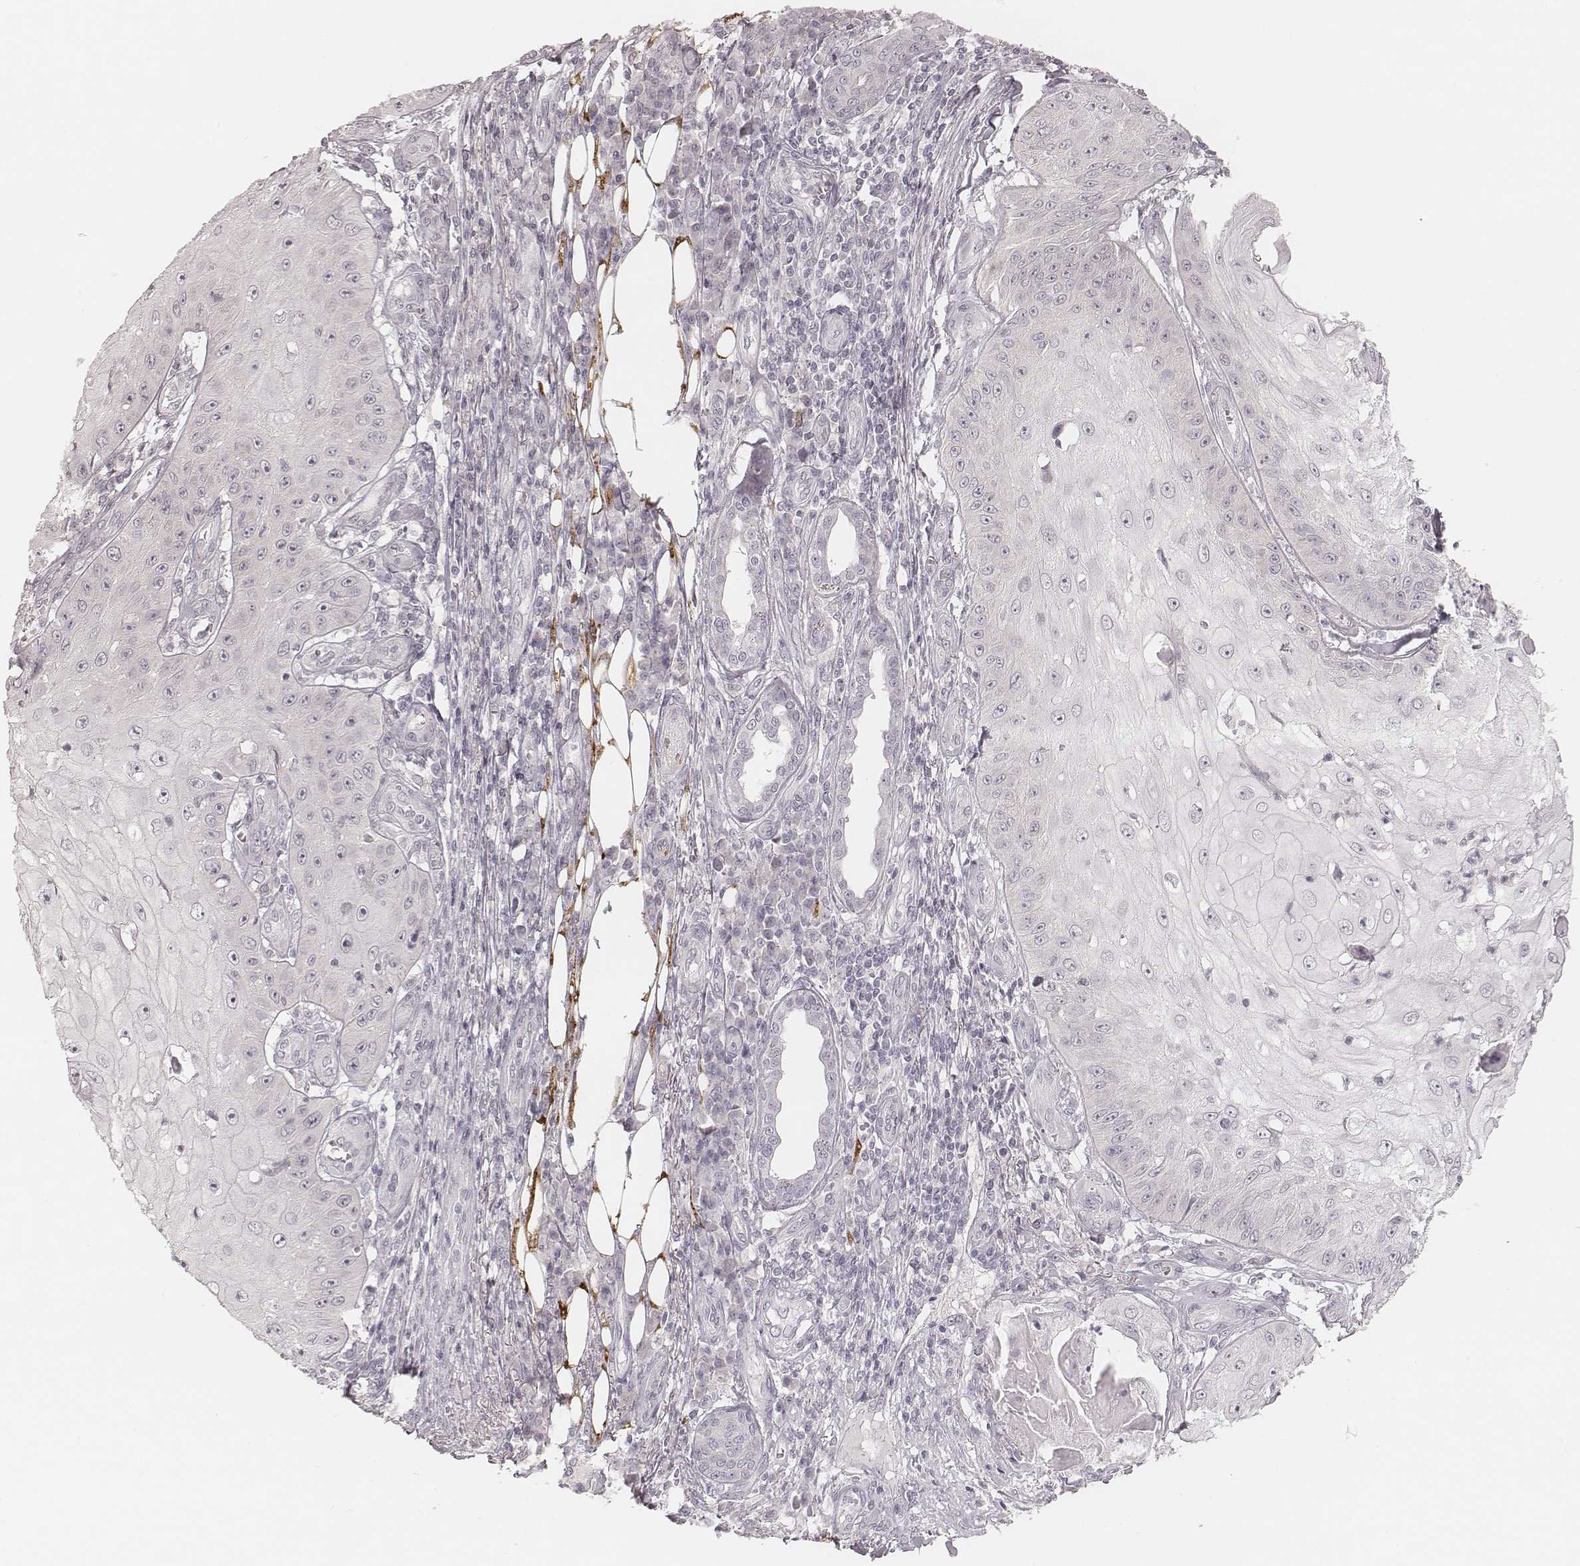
{"staining": {"intensity": "negative", "quantity": "none", "location": "none"}, "tissue": "skin cancer", "cell_type": "Tumor cells", "image_type": "cancer", "snomed": [{"axis": "morphology", "description": "Squamous cell carcinoma, NOS"}, {"axis": "topography", "description": "Skin"}], "caption": "Immunohistochemical staining of skin cancer exhibits no significant expression in tumor cells.", "gene": "ACACB", "patient": {"sex": "male", "age": 70}}